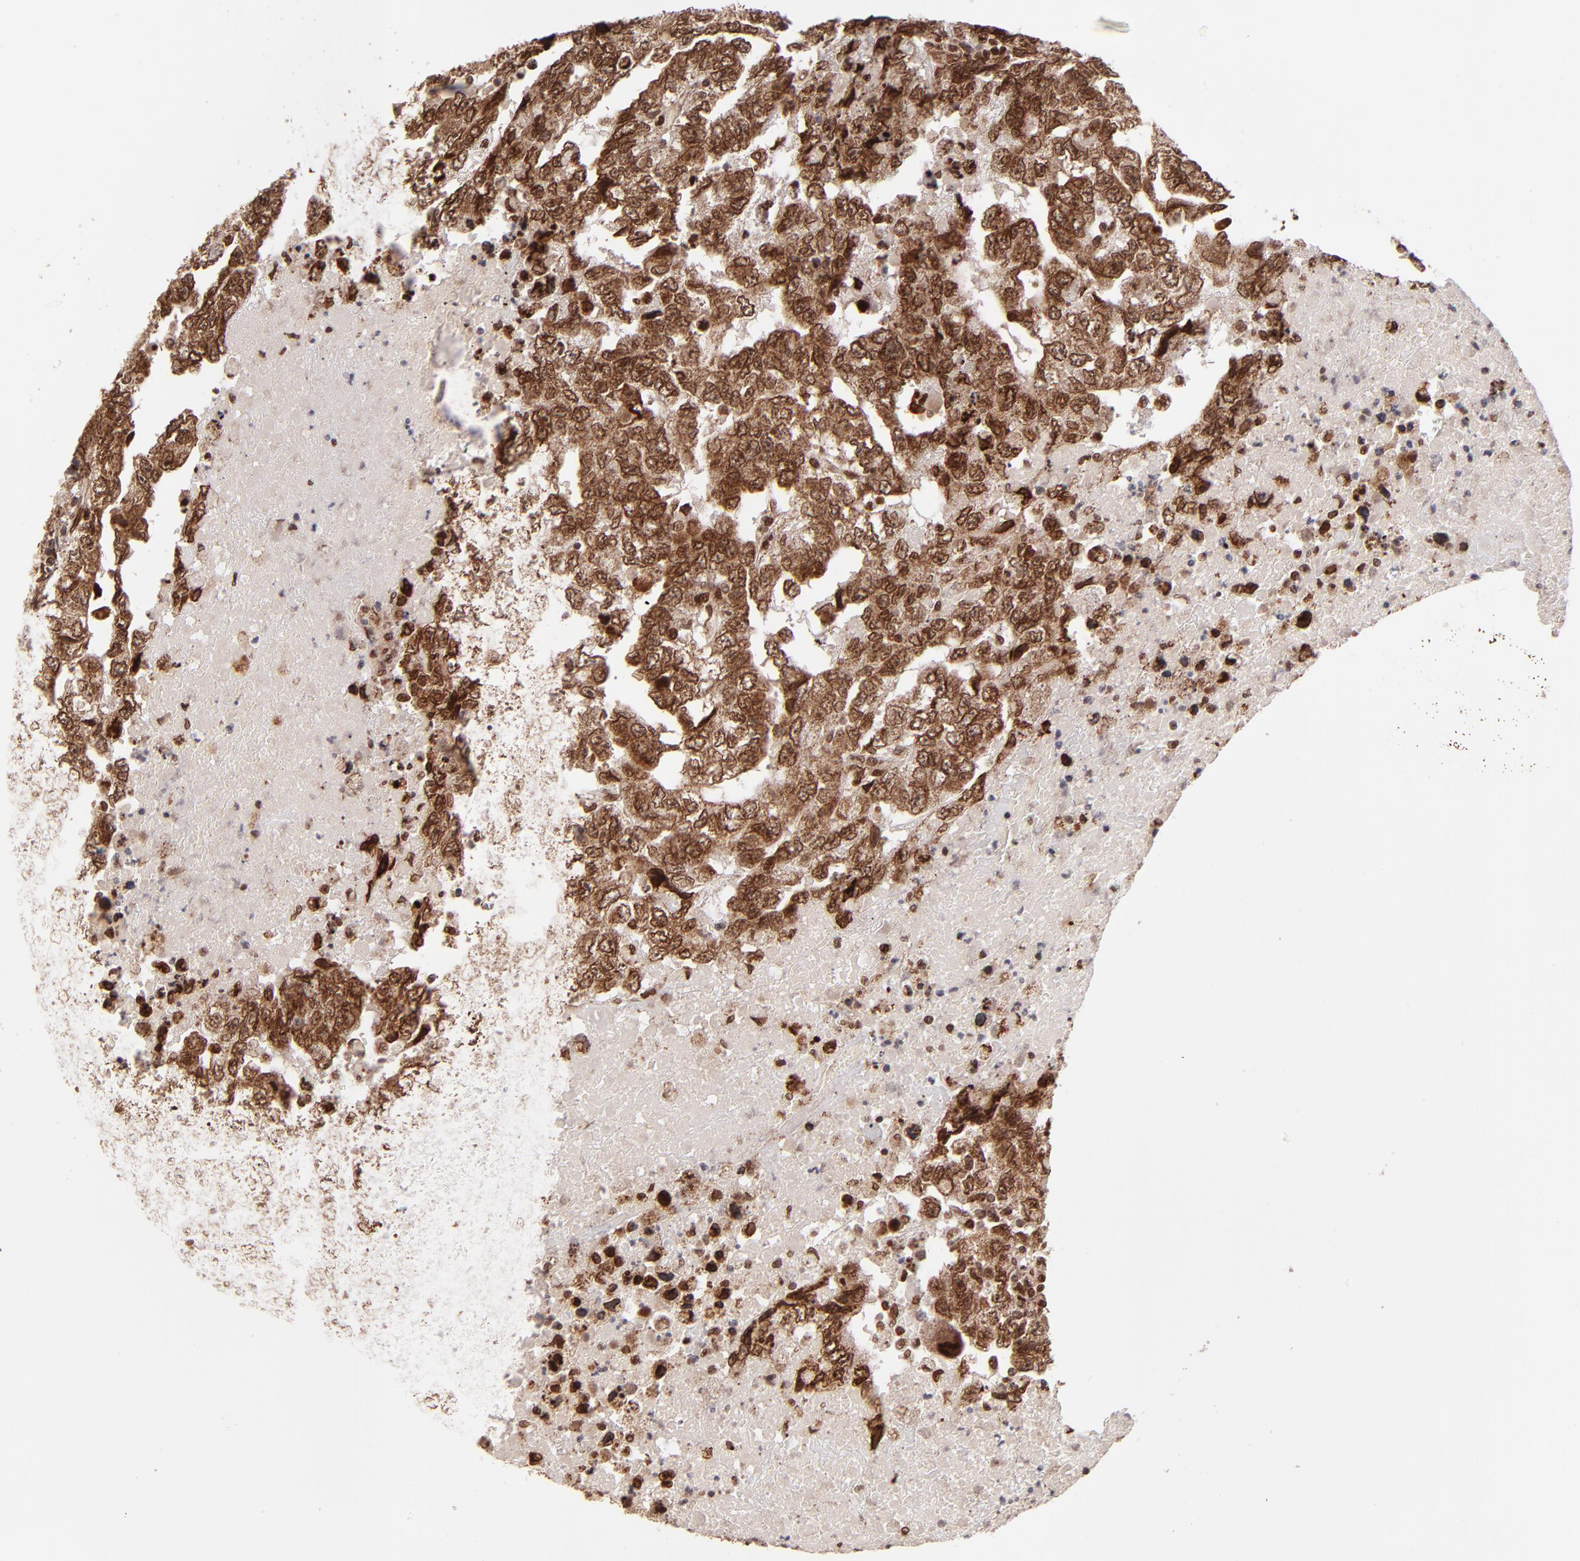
{"staining": {"intensity": "strong", "quantity": ">75%", "location": "cytoplasmic/membranous,nuclear"}, "tissue": "testis cancer", "cell_type": "Tumor cells", "image_type": "cancer", "snomed": [{"axis": "morphology", "description": "Carcinoma, Embryonal, NOS"}, {"axis": "topography", "description": "Testis"}], "caption": "Approximately >75% of tumor cells in human testis cancer show strong cytoplasmic/membranous and nuclear protein positivity as visualized by brown immunohistochemical staining.", "gene": "TOP1MT", "patient": {"sex": "male", "age": 36}}